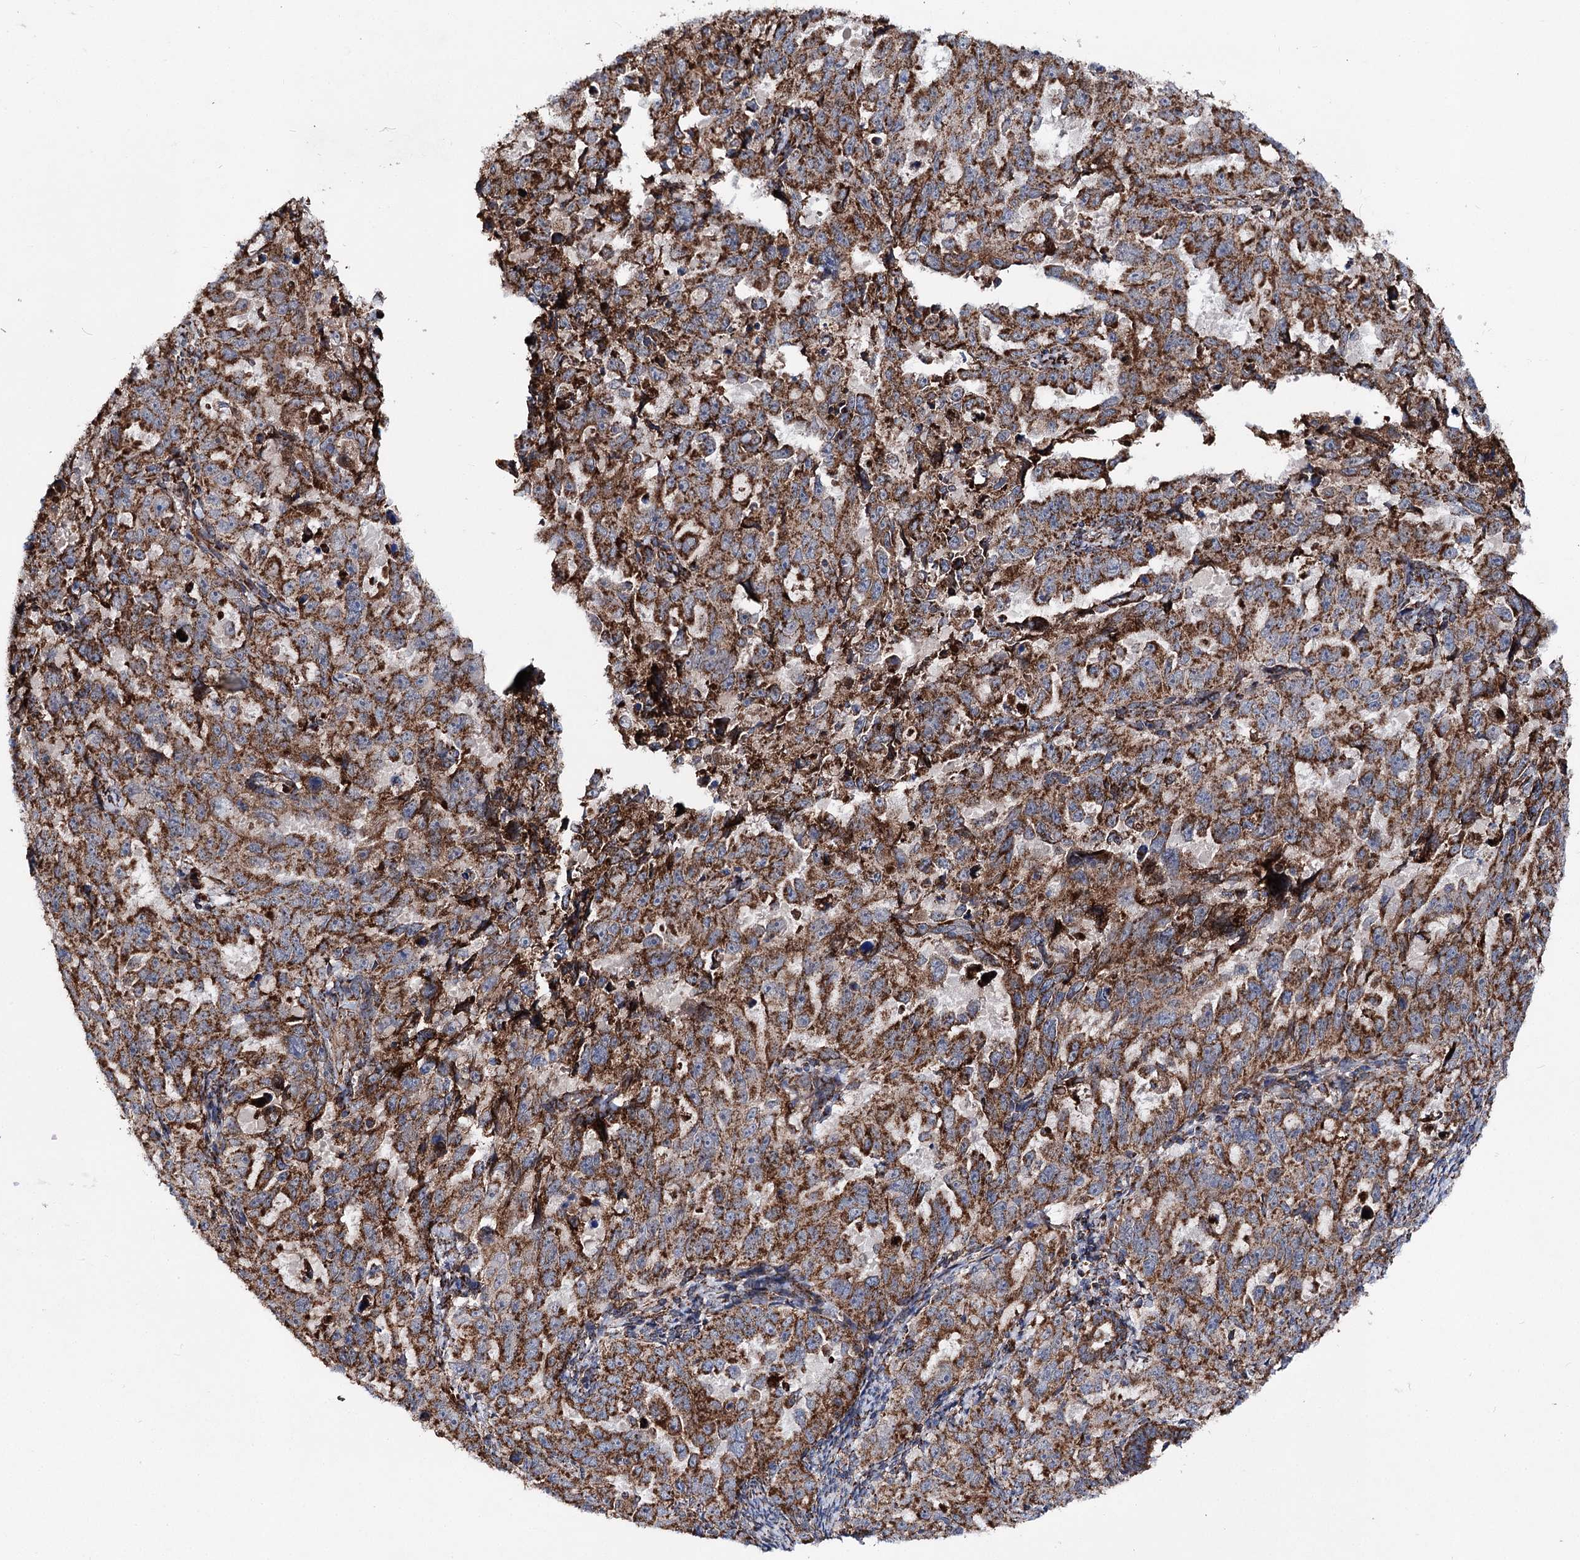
{"staining": {"intensity": "strong", "quantity": "25%-75%", "location": "cytoplasmic/membranous"}, "tissue": "endometrial cancer", "cell_type": "Tumor cells", "image_type": "cancer", "snomed": [{"axis": "morphology", "description": "Adenocarcinoma, NOS"}, {"axis": "topography", "description": "Endometrium"}], "caption": "Immunohistochemistry histopathology image of endometrial cancer (adenocarcinoma) stained for a protein (brown), which reveals high levels of strong cytoplasmic/membranous positivity in about 25%-75% of tumor cells.", "gene": "MSANTD2", "patient": {"sex": "female", "age": 65}}